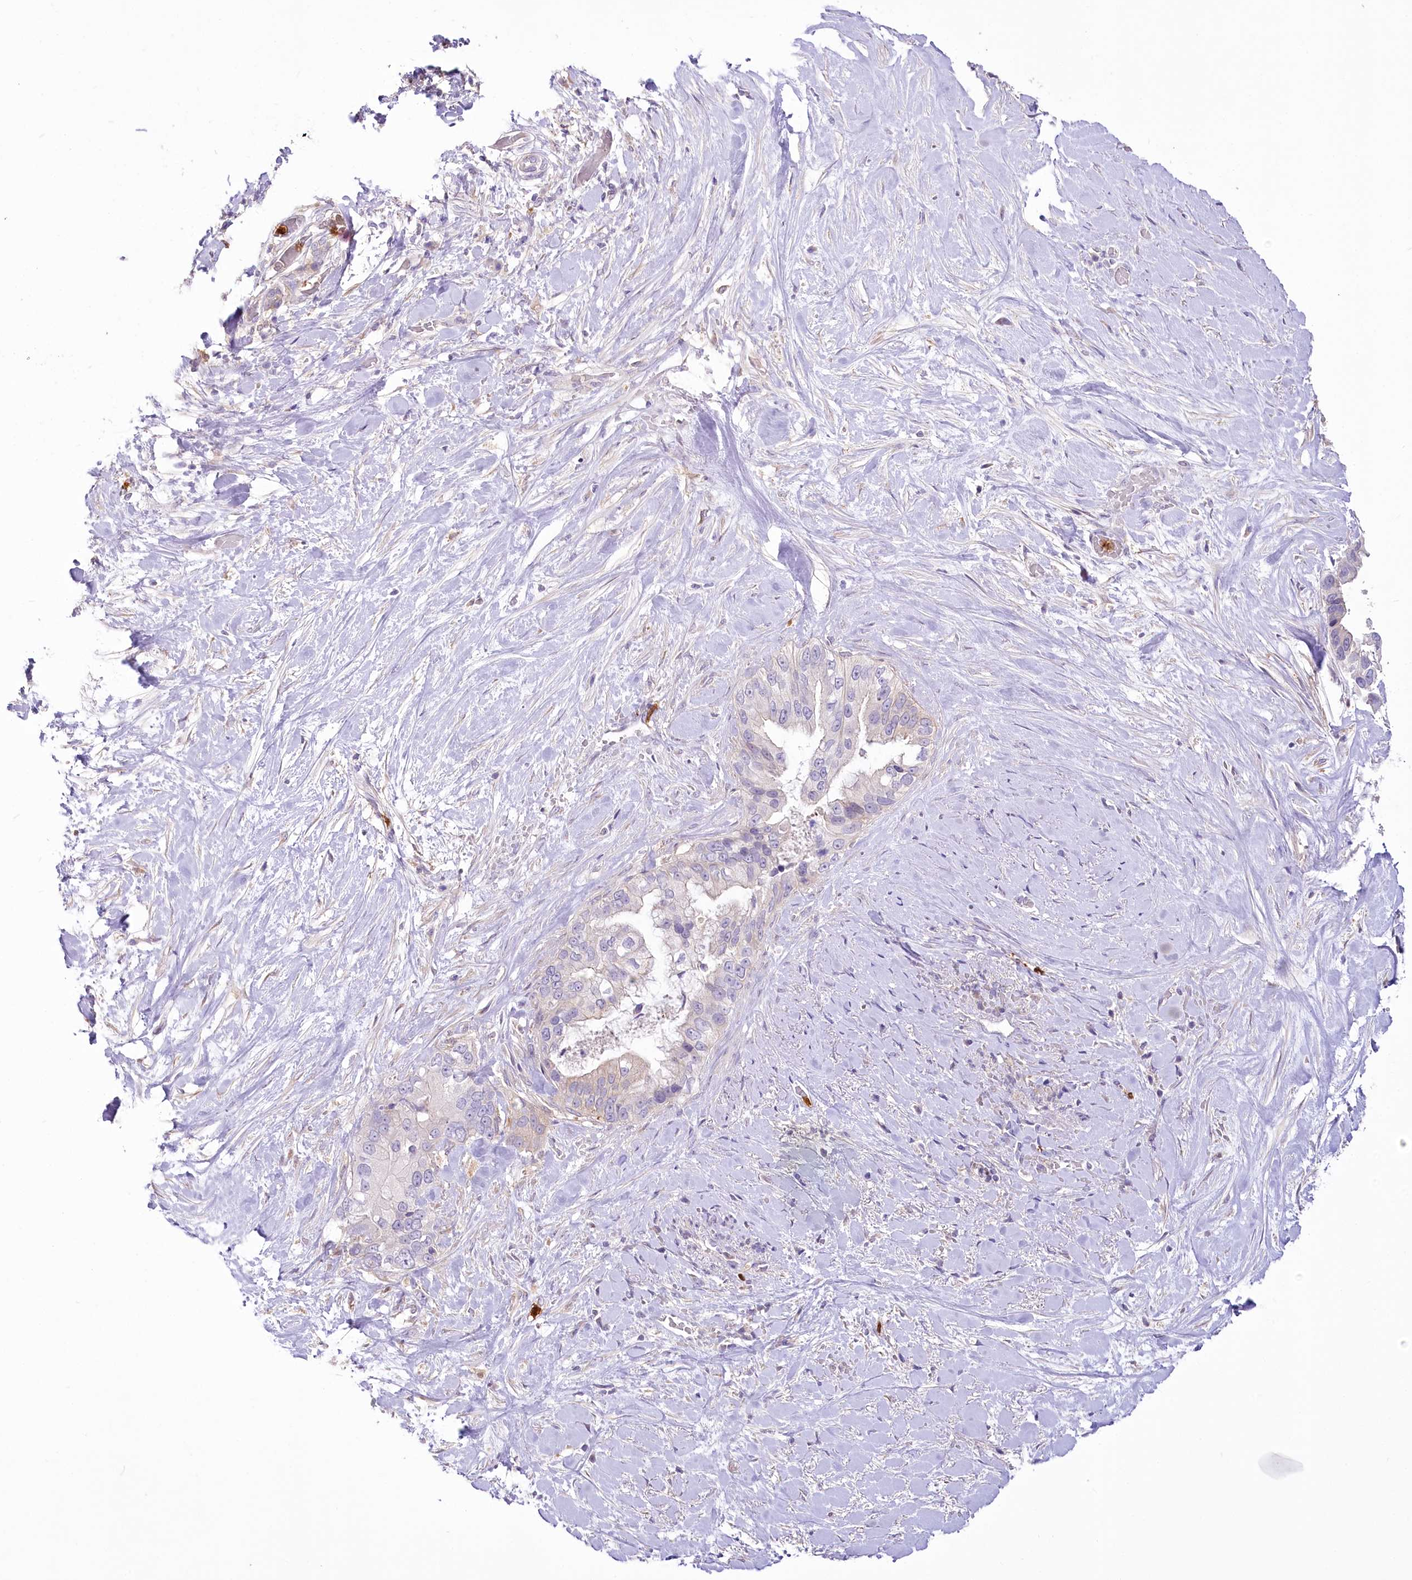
{"staining": {"intensity": "negative", "quantity": "none", "location": "none"}, "tissue": "pancreatic cancer", "cell_type": "Tumor cells", "image_type": "cancer", "snomed": [{"axis": "morphology", "description": "Inflammation, NOS"}, {"axis": "morphology", "description": "Adenocarcinoma, NOS"}, {"axis": "topography", "description": "Pancreas"}], "caption": "The photomicrograph demonstrates no significant positivity in tumor cells of pancreatic cancer (adenocarcinoma).", "gene": "DPYD", "patient": {"sex": "female", "age": 56}}